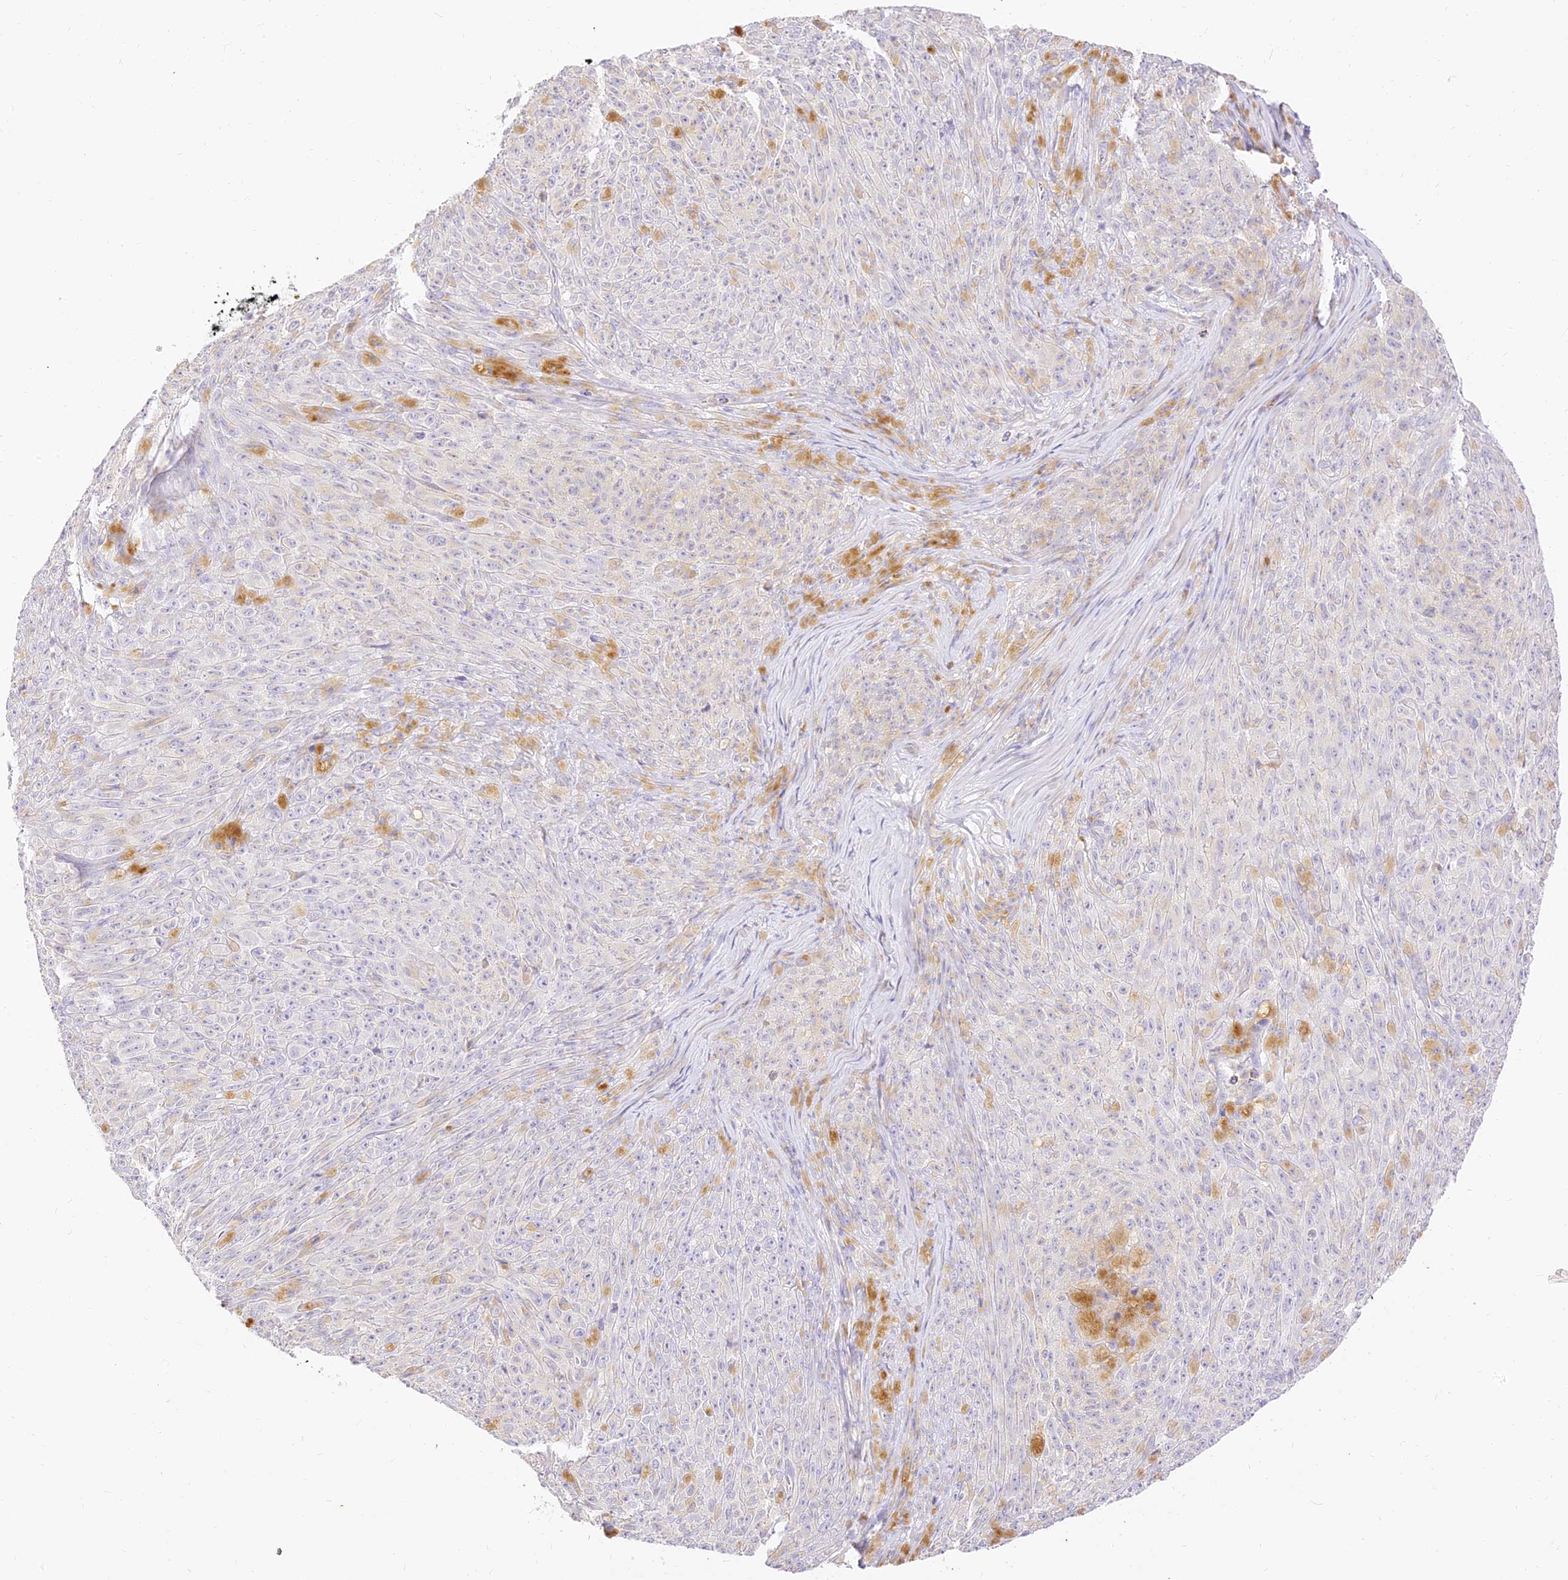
{"staining": {"intensity": "negative", "quantity": "none", "location": "none"}, "tissue": "melanoma", "cell_type": "Tumor cells", "image_type": "cancer", "snomed": [{"axis": "morphology", "description": "Malignant melanoma, NOS"}, {"axis": "topography", "description": "Skin"}], "caption": "Histopathology image shows no protein expression in tumor cells of malignant melanoma tissue. (Immunohistochemistry, brightfield microscopy, high magnification).", "gene": "SEC13", "patient": {"sex": "female", "age": 82}}